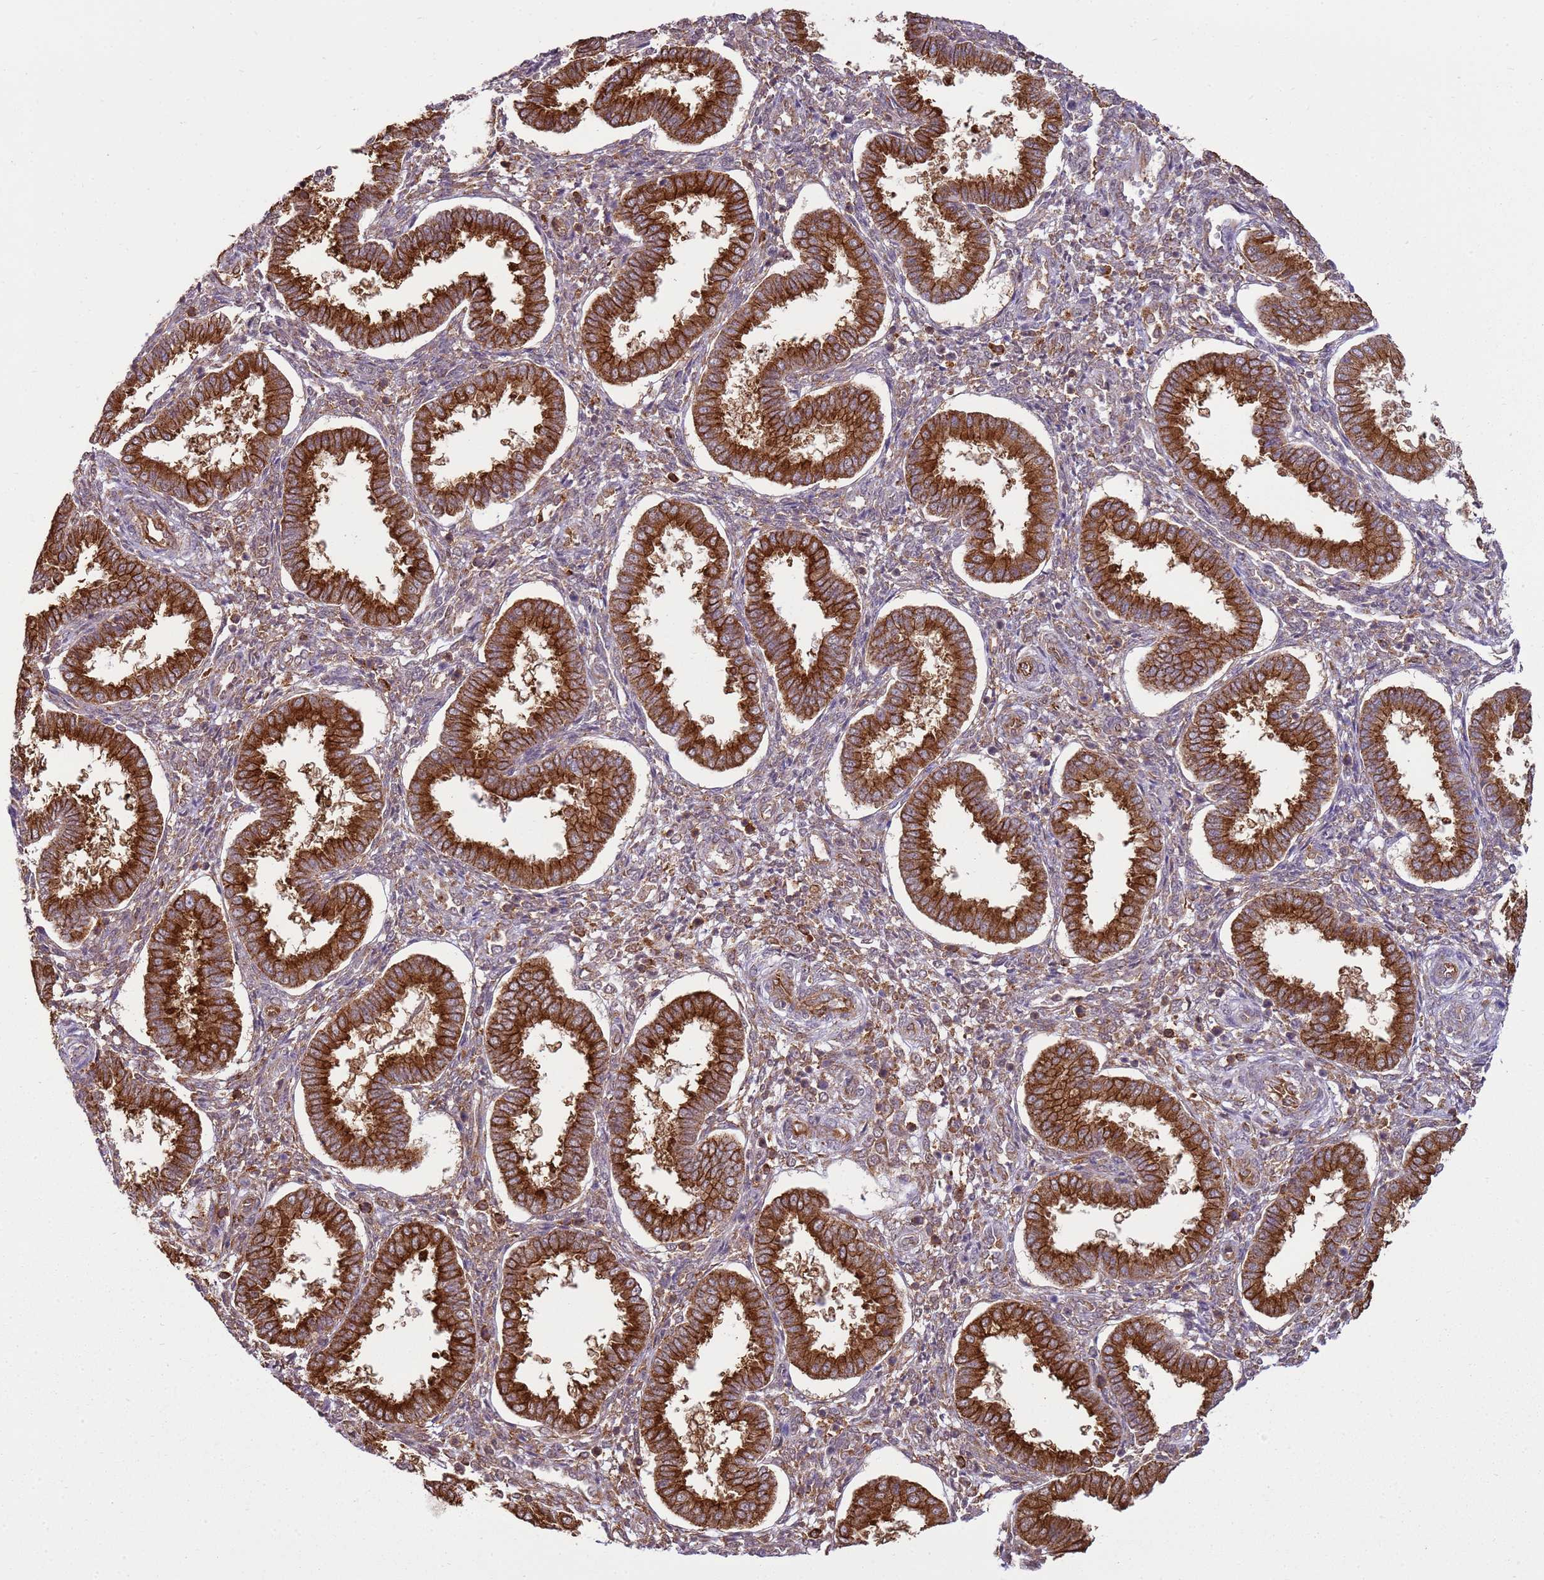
{"staining": {"intensity": "moderate", "quantity": ">75%", "location": "cytoplasmic/membranous"}, "tissue": "endometrium", "cell_type": "Cells in endometrial stroma", "image_type": "normal", "snomed": [{"axis": "morphology", "description": "Normal tissue, NOS"}, {"axis": "topography", "description": "Endometrium"}], "caption": "IHC histopathology image of unremarkable human endometrium stained for a protein (brown), which shows medium levels of moderate cytoplasmic/membranous expression in about >75% of cells in endometrial stroma.", "gene": "GABRE", "patient": {"sex": "female", "age": 24}}